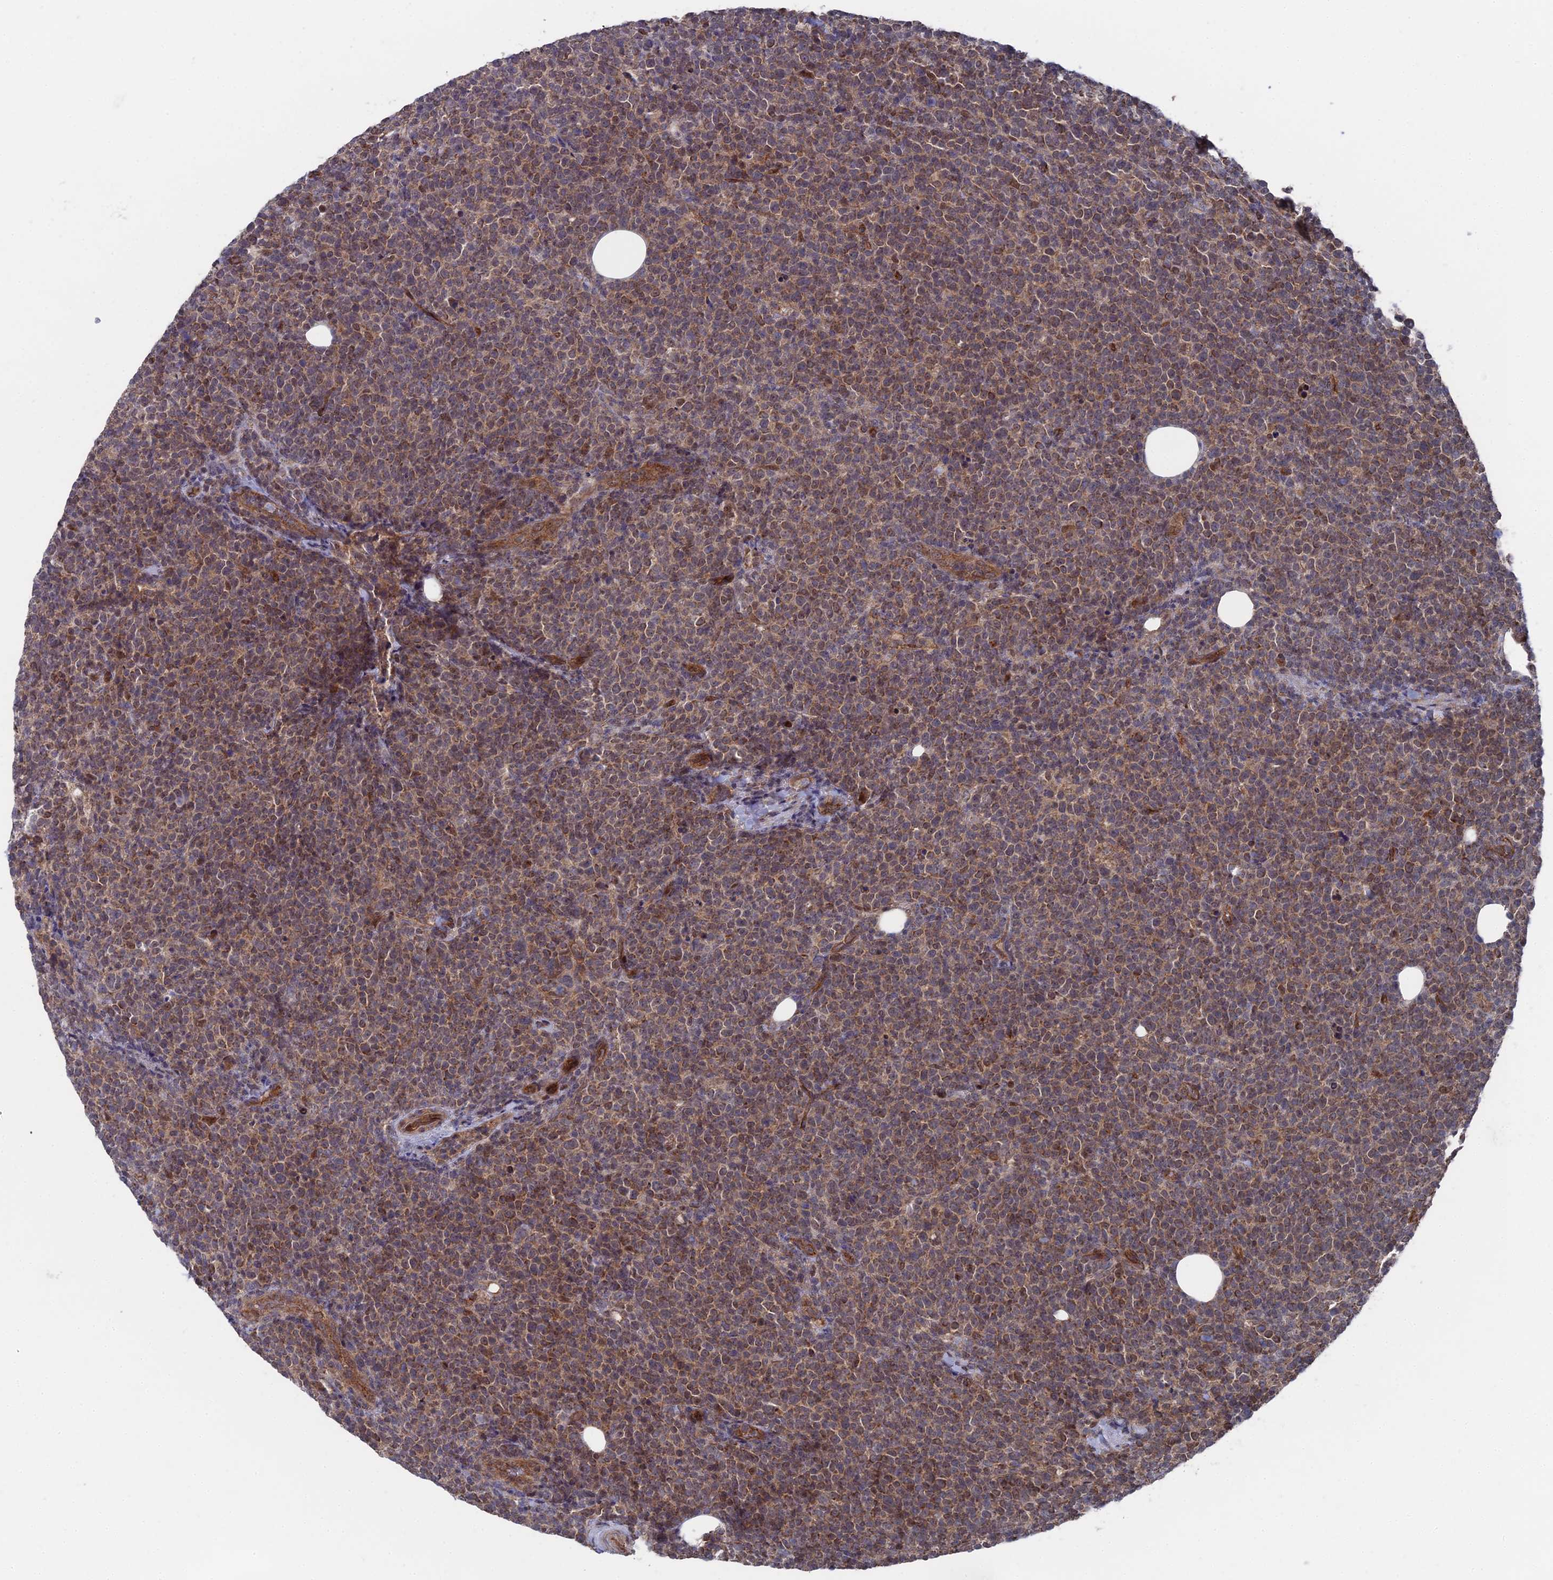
{"staining": {"intensity": "moderate", "quantity": "25%-75%", "location": "cytoplasmic/membranous"}, "tissue": "lymphoma", "cell_type": "Tumor cells", "image_type": "cancer", "snomed": [{"axis": "morphology", "description": "Malignant lymphoma, non-Hodgkin's type, High grade"}, {"axis": "topography", "description": "Lymph node"}], "caption": "IHC photomicrograph of neoplastic tissue: human malignant lymphoma, non-Hodgkin's type (high-grade) stained using IHC shows medium levels of moderate protein expression localized specifically in the cytoplasmic/membranous of tumor cells, appearing as a cytoplasmic/membranous brown color.", "gene": "UNC5D", "patient": {"sex": "male", "age": 61}}